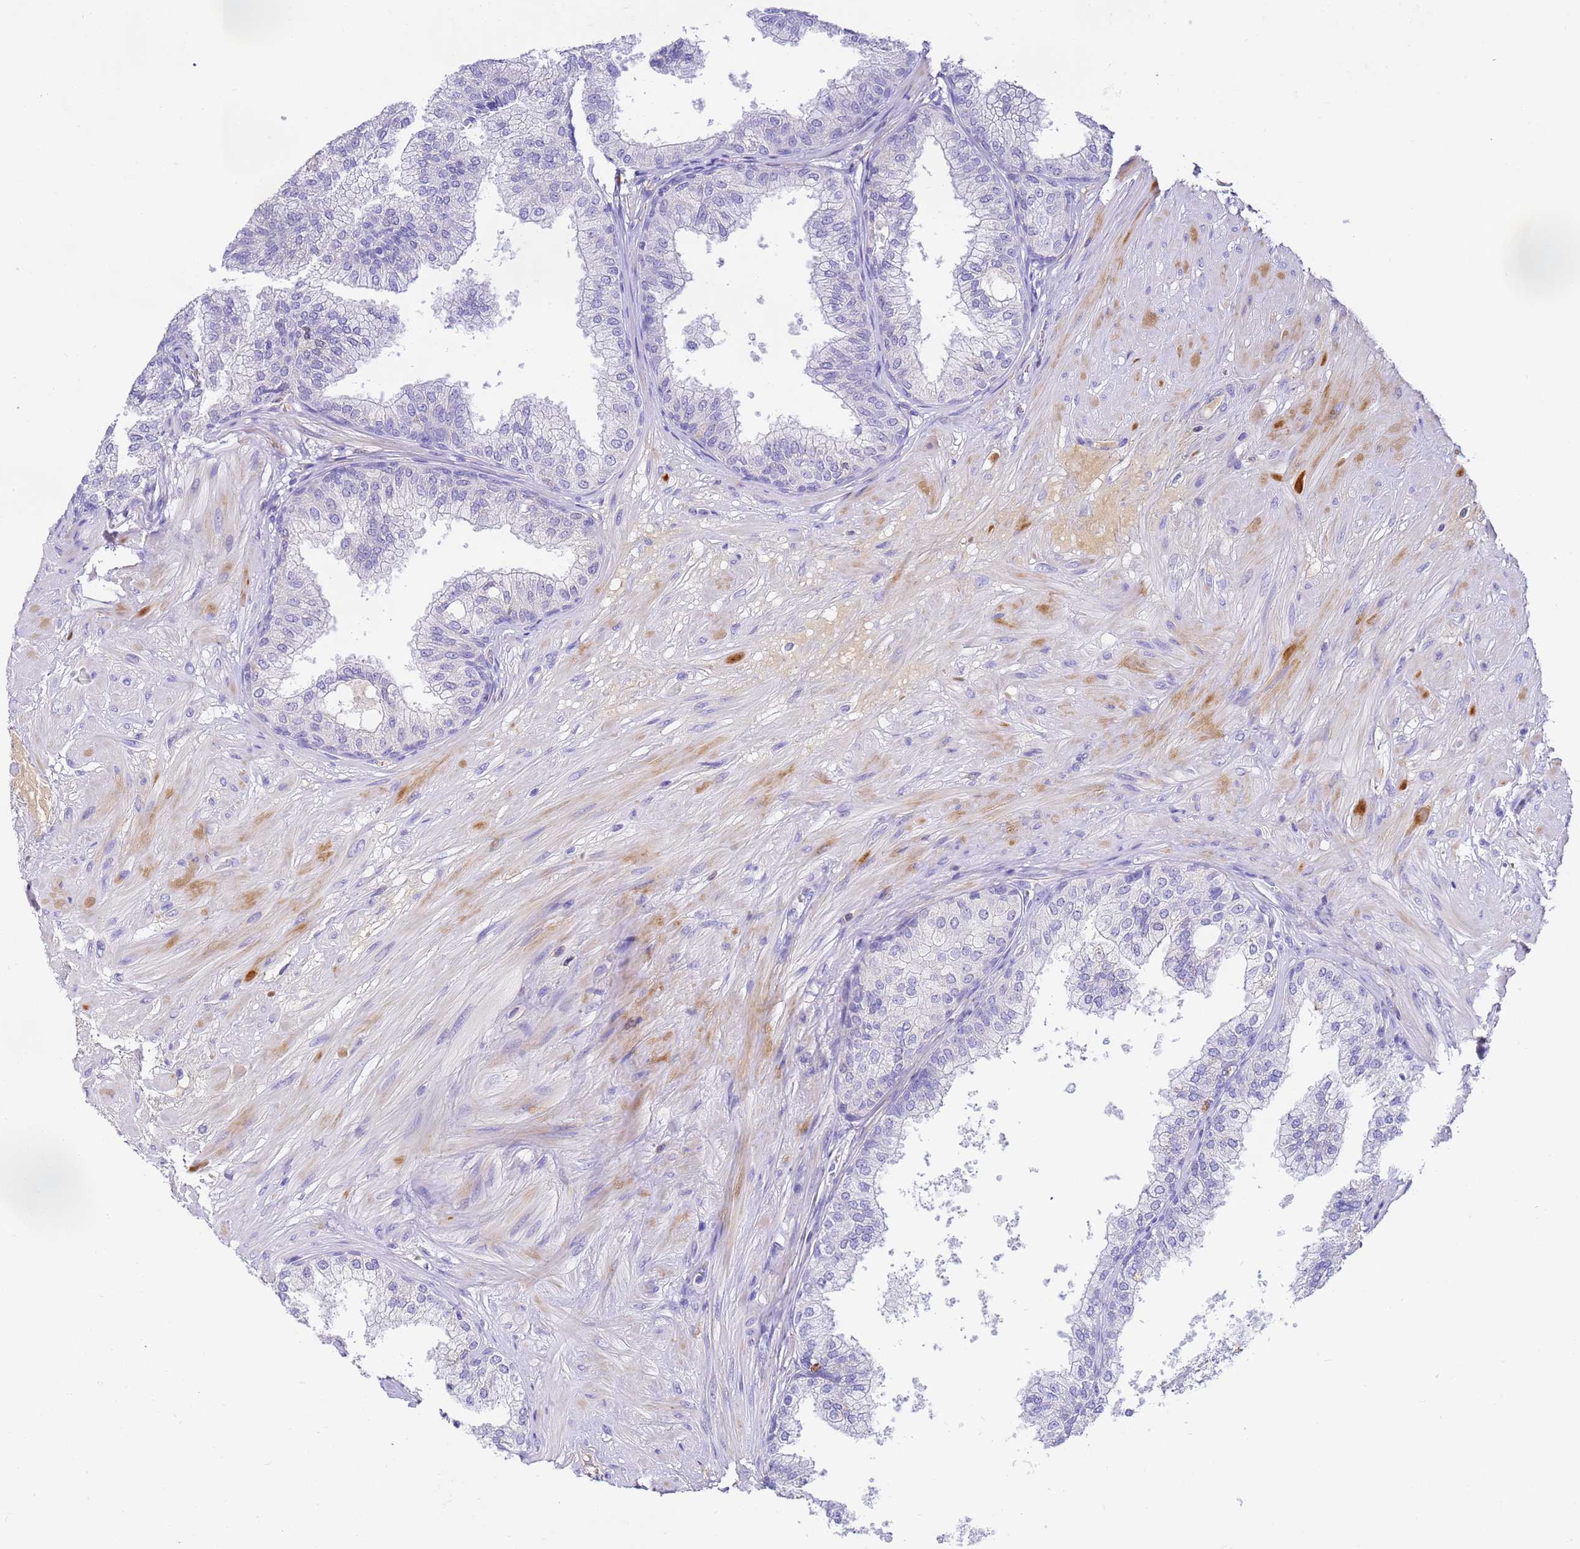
{"staining": {"intensity": "negative", "quantity": "none", "location": "none"}, "tissue": "prostate", "cell_type": "Glandular cells", "image_type": "normal", "snomed": [{"axis": "morphology", "description": "Normal tissue, NOS"}, {"axis": "topography", "description": "Prostate"}], "caption": "Prostate stained for a protein using immunohistochemistry displays no staining glandular cells.", "gene": "CFHR1", "patient": {"sex": "male", "age": 60}}